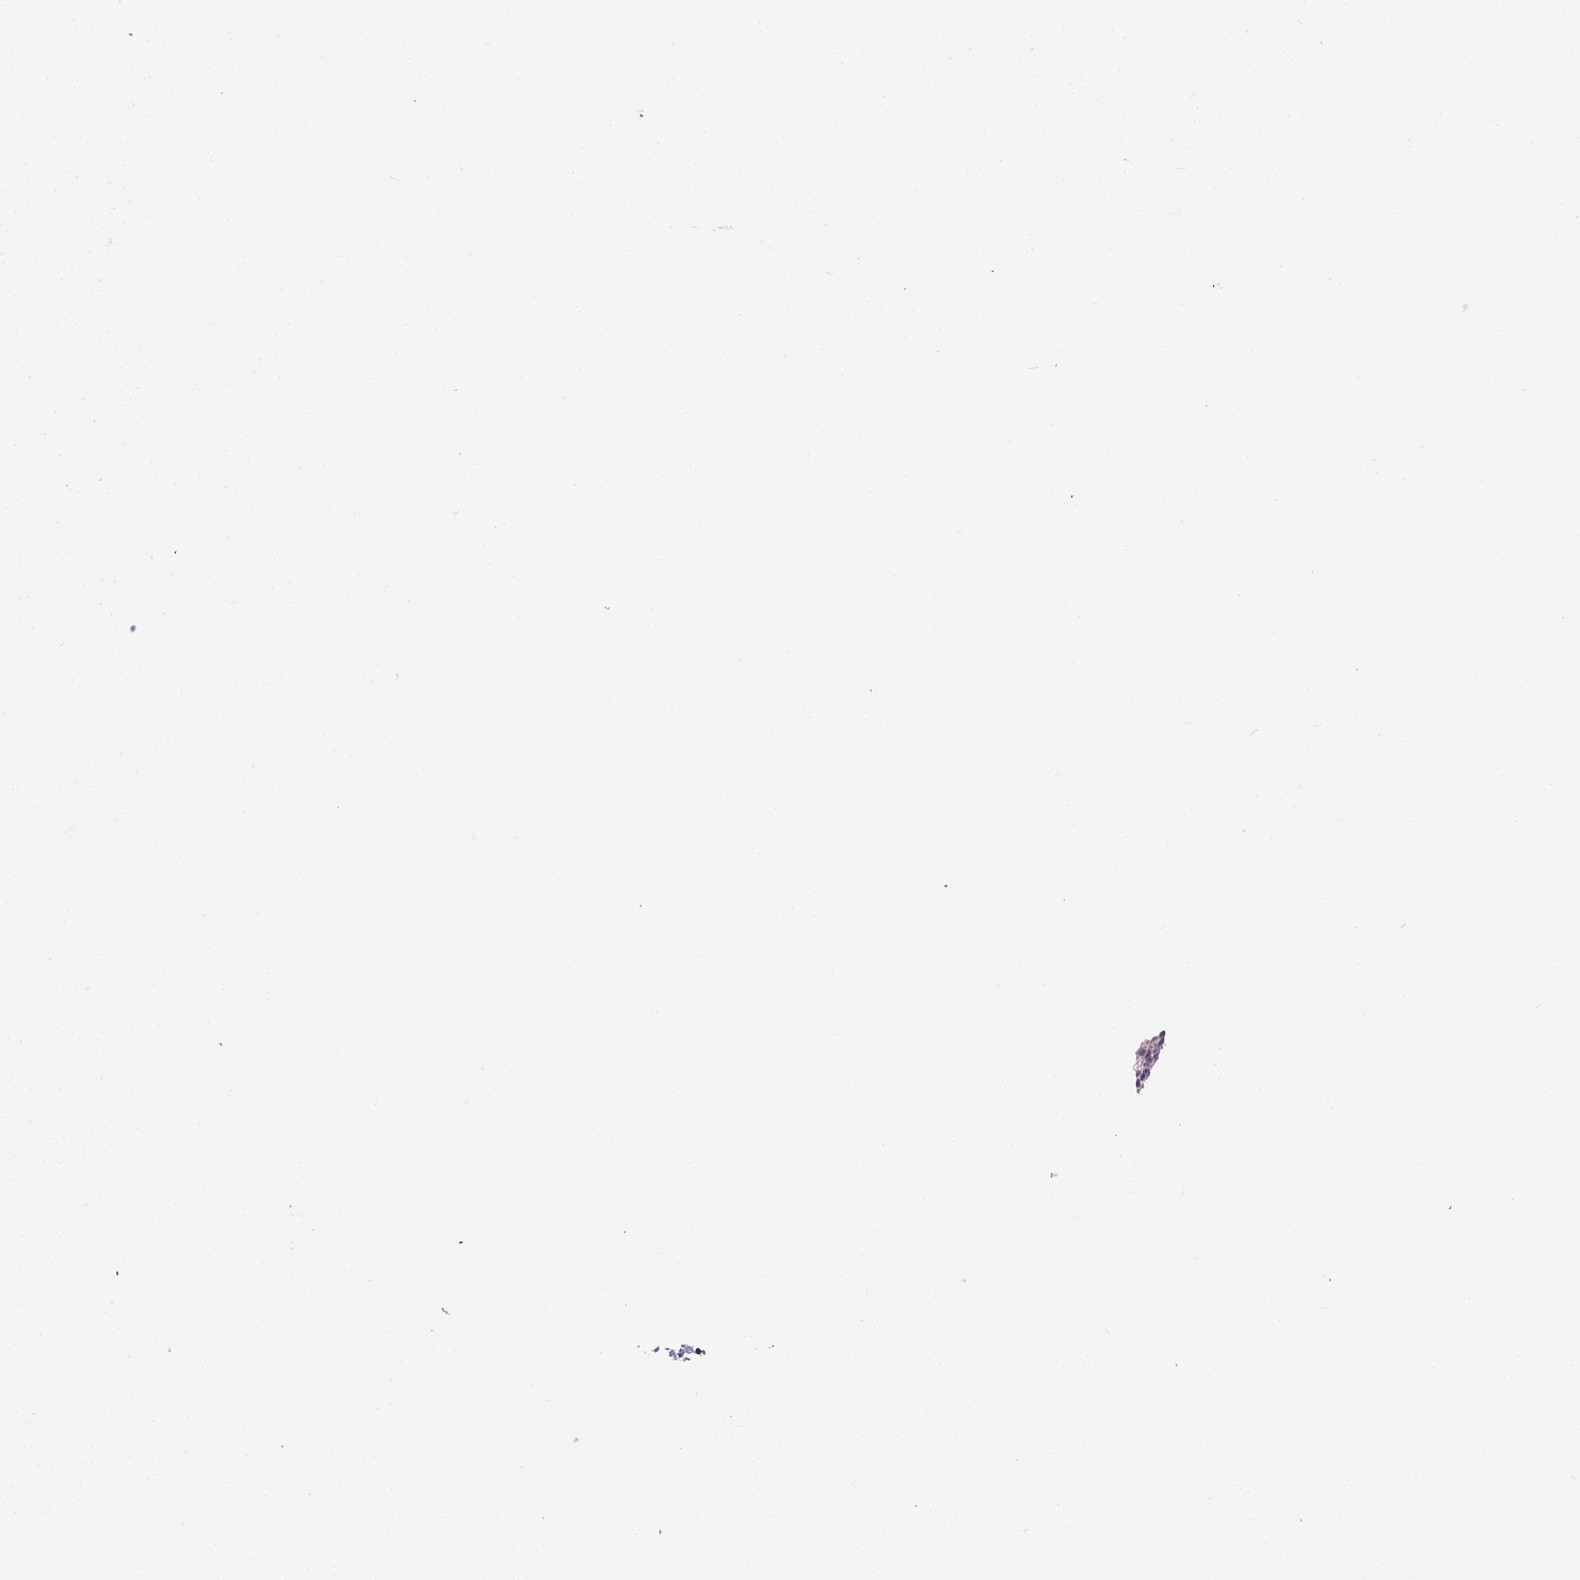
{"staining": {"intensity": "moderate", "quantity": "<25%", "location": "cytoplasmic/membranous"}, "tissue": "urinary bladder", "cell_type": "Urothelial cells", "image_type": "normal", "snomed": [{"axis": "morphology", "description": "Normal tissue, NOS"}, {"axis": "topography", "description": "Urinary bladder"}], "caption": "Immunohistochemical staining of normal urinary bladder reveals <25% levels of moderate cytoplasmic/membranous protein positivity in about <25% of urothelial cells. (Stains: DAB in brown, nuclei in blue, Microscopy: brightfield microscopy at high magnification).", "gene": "KAZN", "patient": {"sex": "male", "age": 68}}